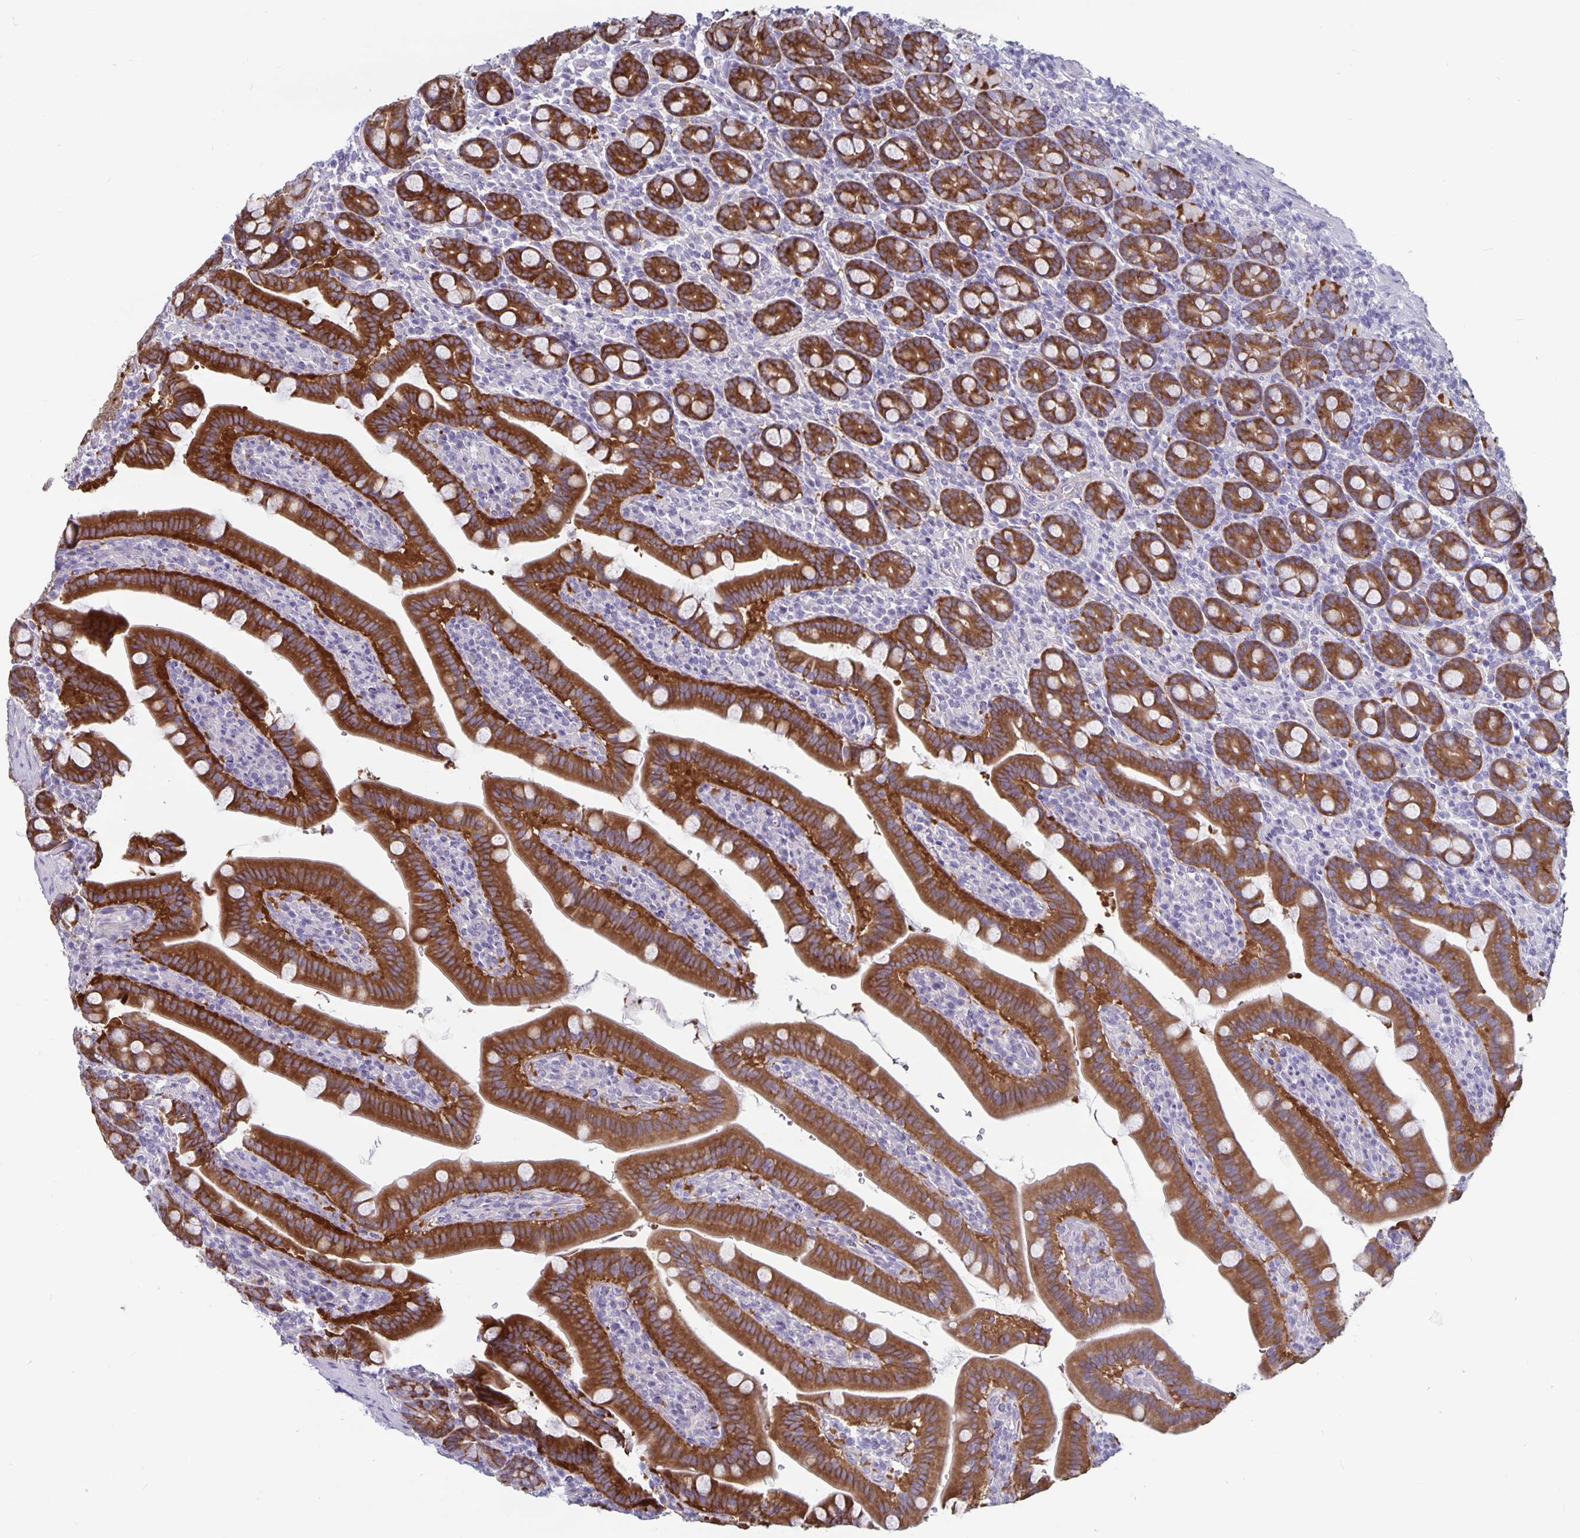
{"staining": {"intensity": "strong", "quantity": ">75%", "location": "cytoplasmic/membranous"}, "tissue": "small intestine", "cell_type": "Glandular cells", "image_type": "normal", "snomed": [{"axis": "morphology", "description": "Normal tissue, NOS"}, {"axis": "topography", "description": "Small intestine"}], "caption": "A brown stain highlights strong cytoplasmic/membranous staining of a protein in glandular cells of benign human small intestine. (DAB IHC with brightfield microscopy, high magnification).", "gene": "PLCB3", "patient": {"sex": "male", "age": 26}}